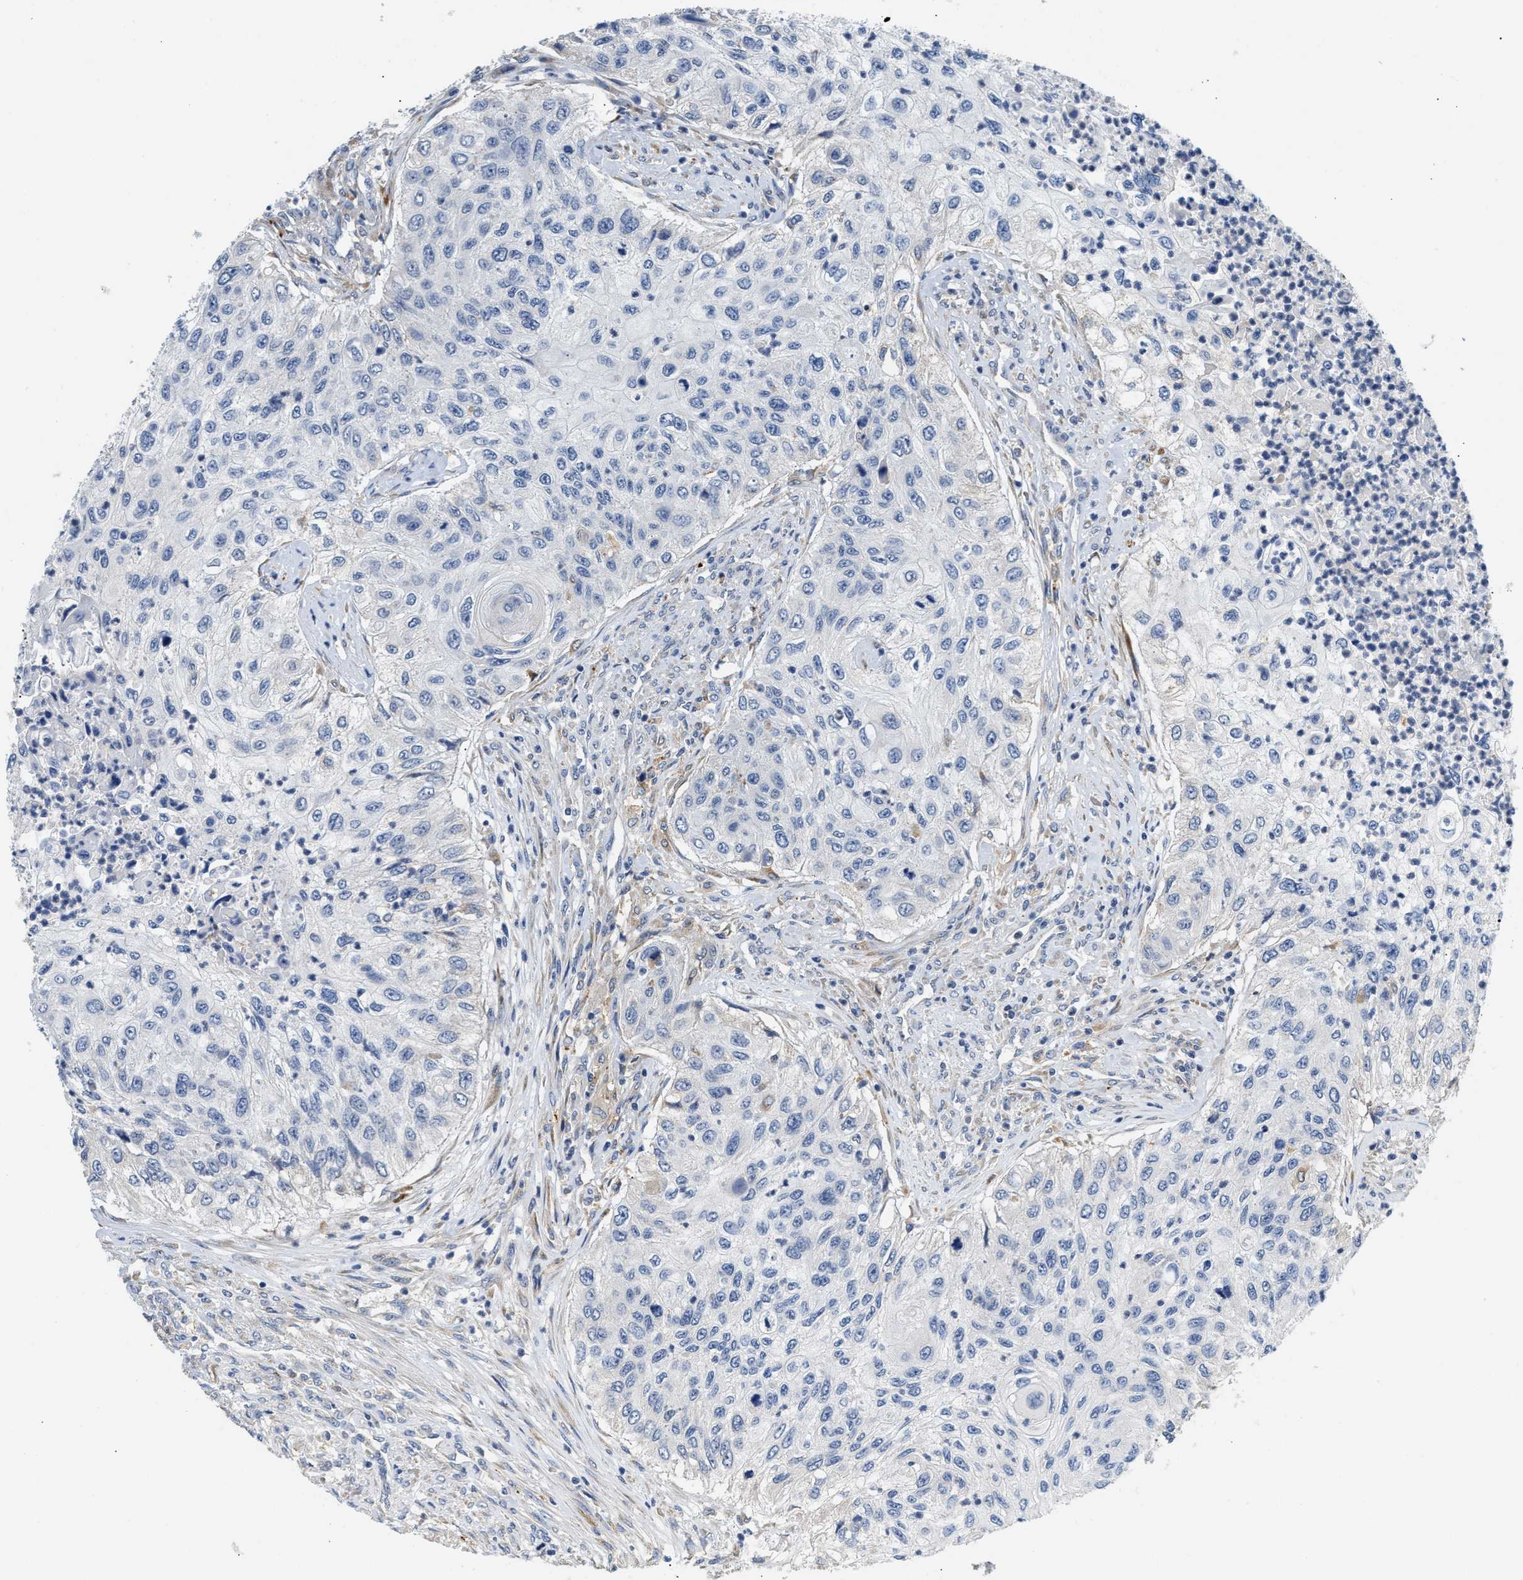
{"staining": {"intensity": "negative", "quantity": "none", "location": "none"}, "tissue": "urothelial cancer", "cell_type": "Tumor cells", "image_type": "cancer", "snomed": [{"axis": "morphology", "description": "Urothelial carcinoma, High grade"}, {"axis": "topography", "description": "Urinary bladder"}], "caption": "DAB (3,3'-diaminobenzidine) immunohistochemical staining of human high-grade urothelial carcinoma shows no significant staining in tumor cells.", "gene": "PPM1L", "patient": {"sex": "female", "age": 60}}